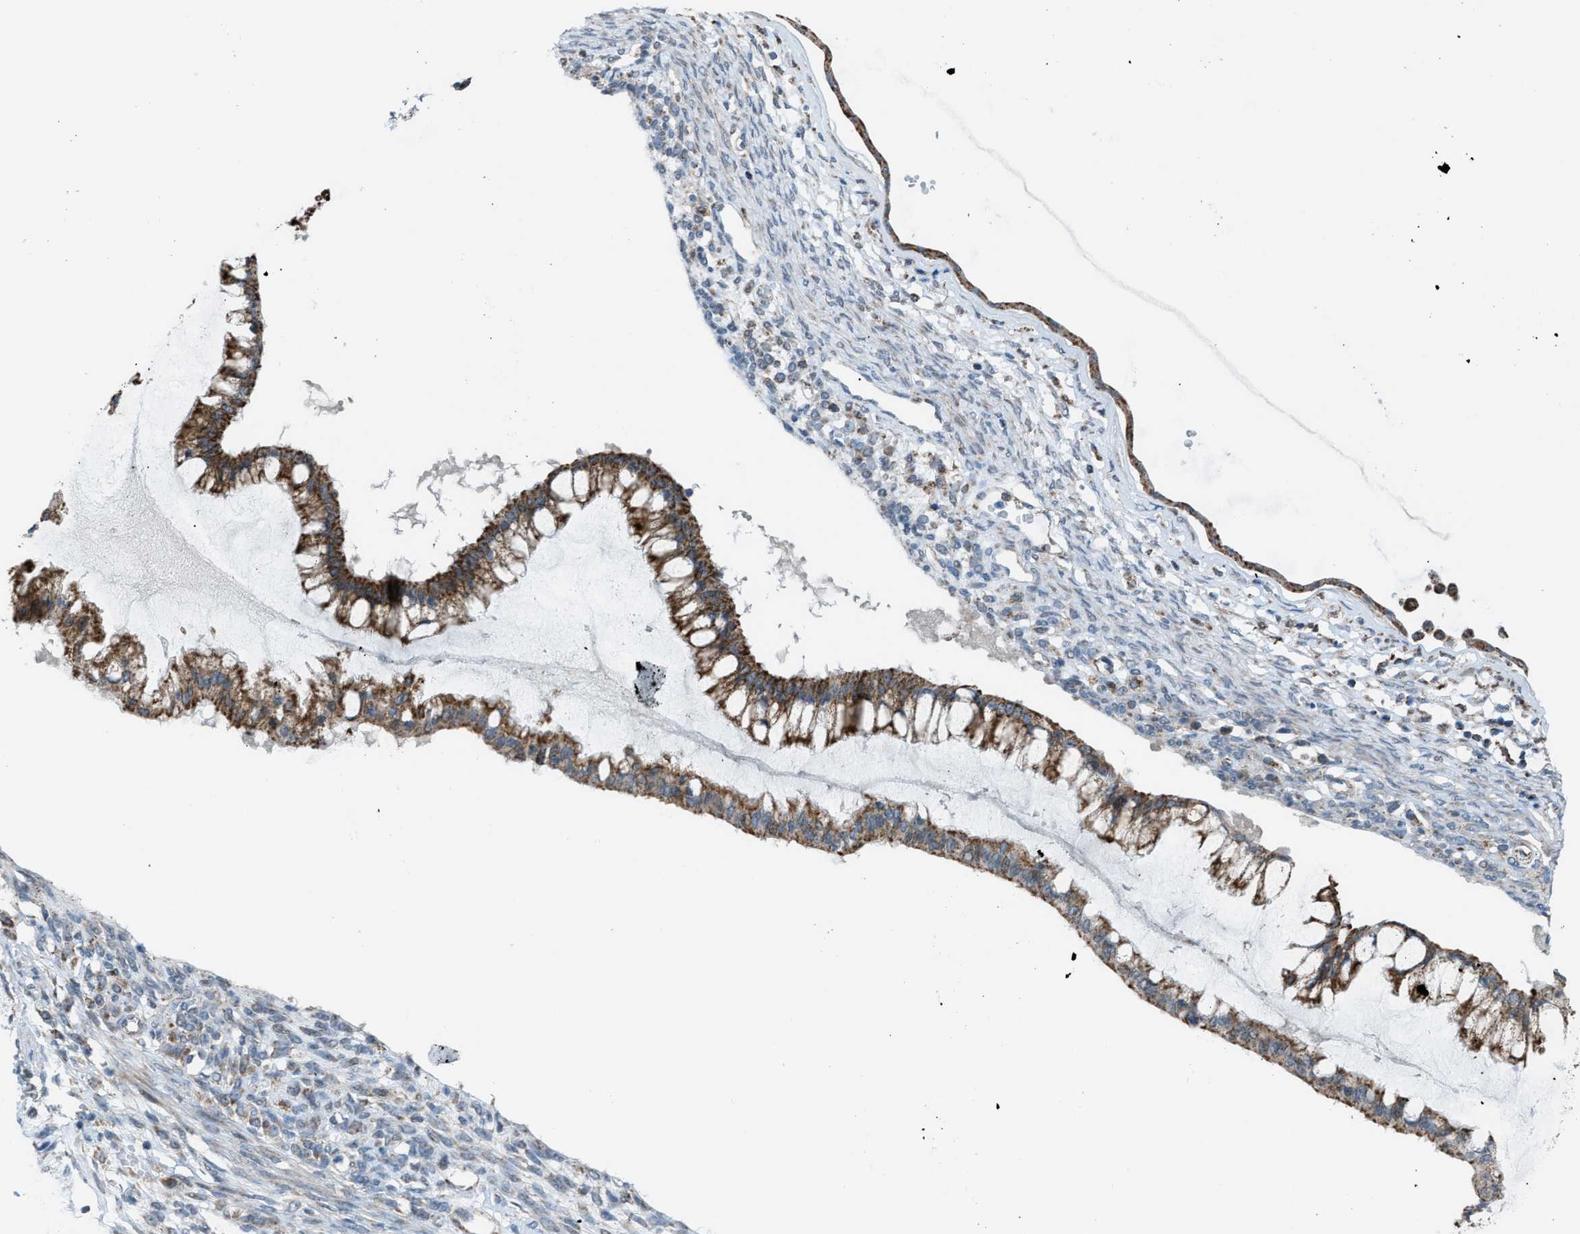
{"staining": {"intensity": "strong", "quantity": ">75%", "location": "cytoplasmic/membranous"}, "tissue": "ovarian cancer", "cell_type": "Tumor cells", "image_type": "cancer", "snomed": [{"axis": "morphology", "description": "Cystadenocarcinoma, mucinous, NOS"}, {"axis": "topography", "description": "Ovary"}], "caption": "About >75% of tumor cells in ovarian cancer (mucinous cystadenocarcinoma) reveal strong cytoplasmic/membranous protein staining as visualized by brown immunohistochemical staining.", "gene": "SRM", "patient": {"sex": "female", "age": 73}}